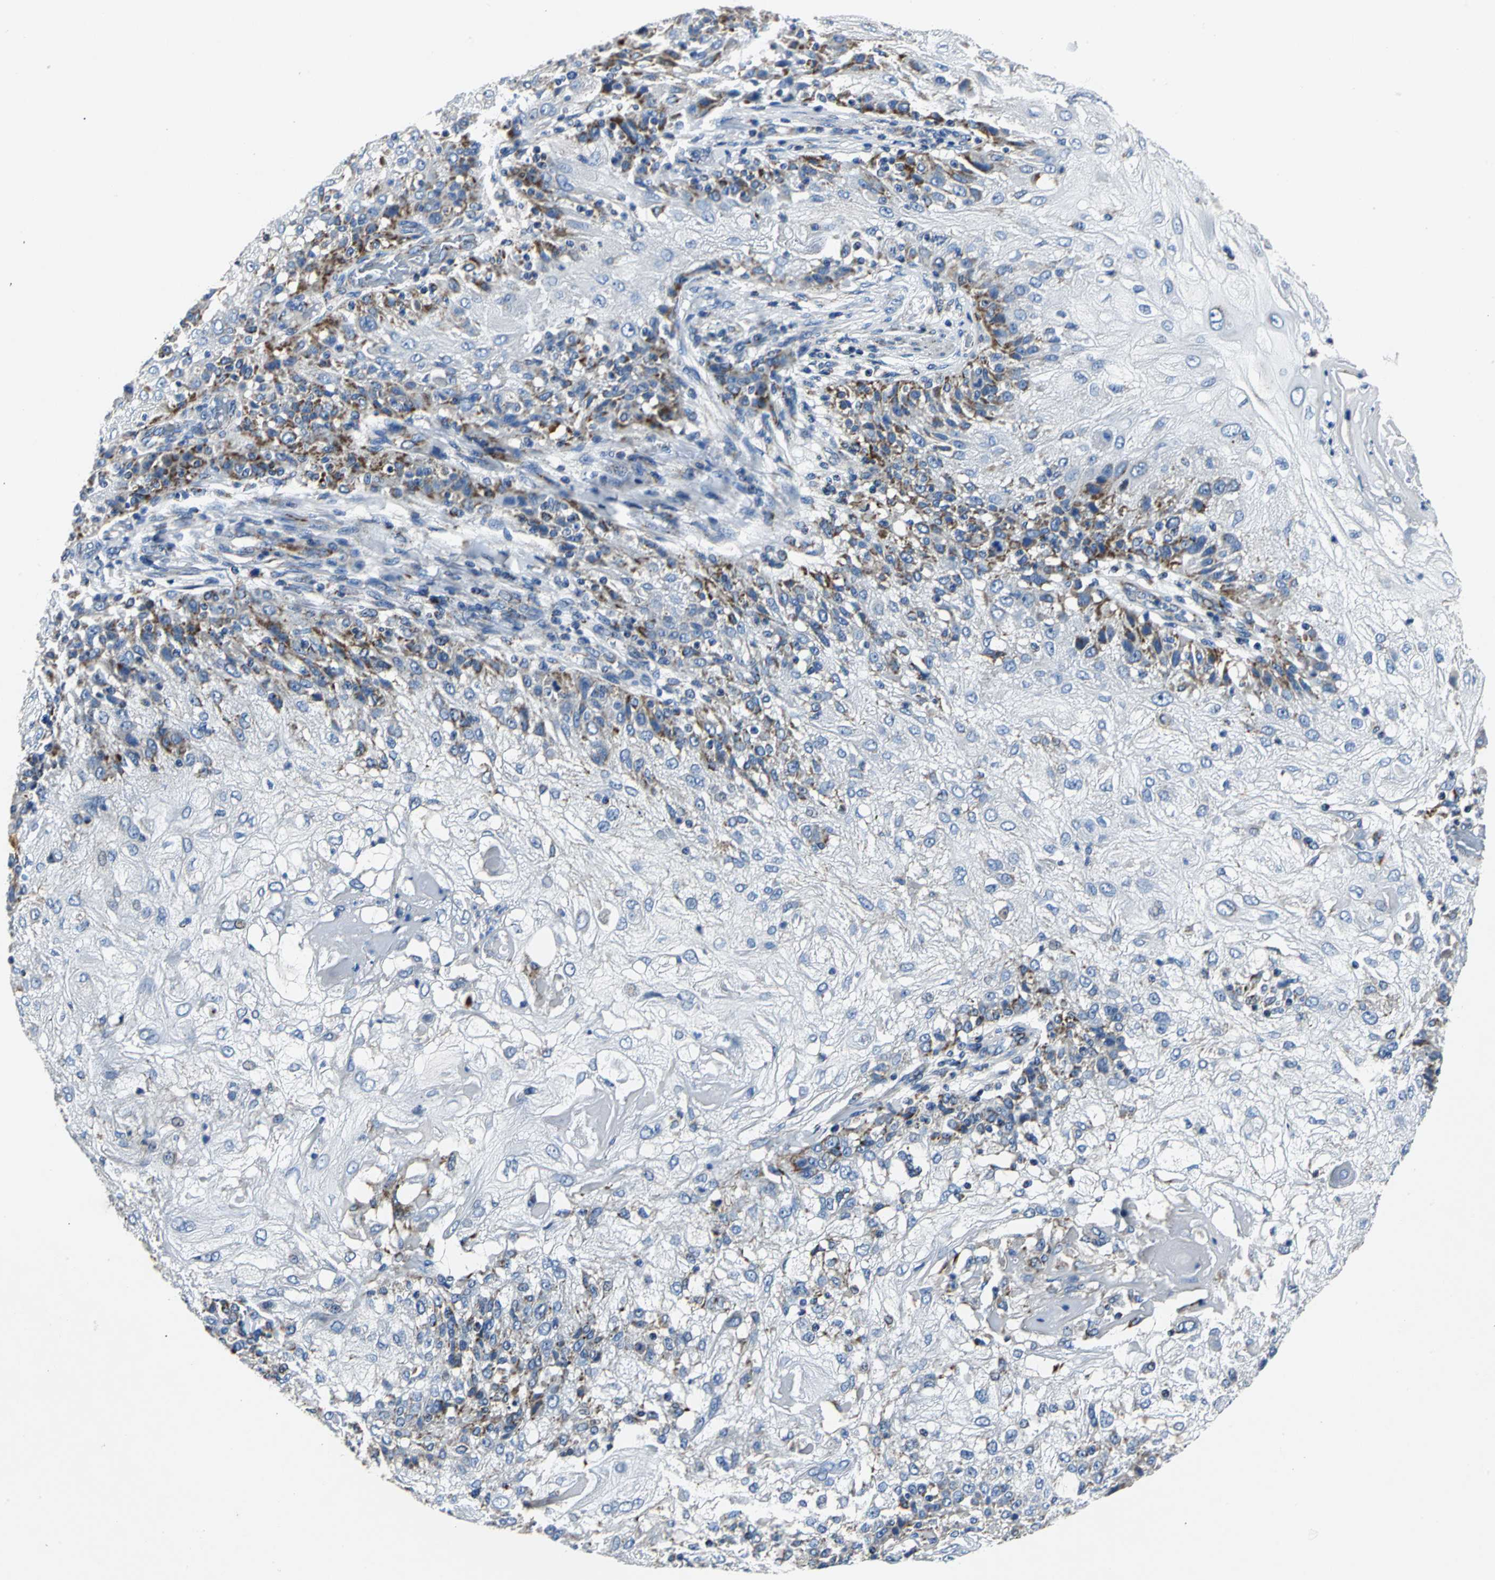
{"staining": {"intensity": "weak", "quantity": "<25%", "location": "cytoplasmic/membranous"}, "tissue": "skin cancer", "cell_type": "Tumor cells", "image_type": "cancer", "snomed": [{"axis": "morphology", "description": "Normal tissue, NOS"}, {"axis": "morphology", "description": "Squamous cell carcinoma, NOS"}, {"axis": "topography", "description": "Skin"}], "caption": "DAB (3,3'-diaminobenzidine) immunohistochemical staining of squamous cell carcinoma (skin) reveals no significant expression in tumor cells.", "gene": "IFI6", "patient": {"sex": "female", "age": 83}}